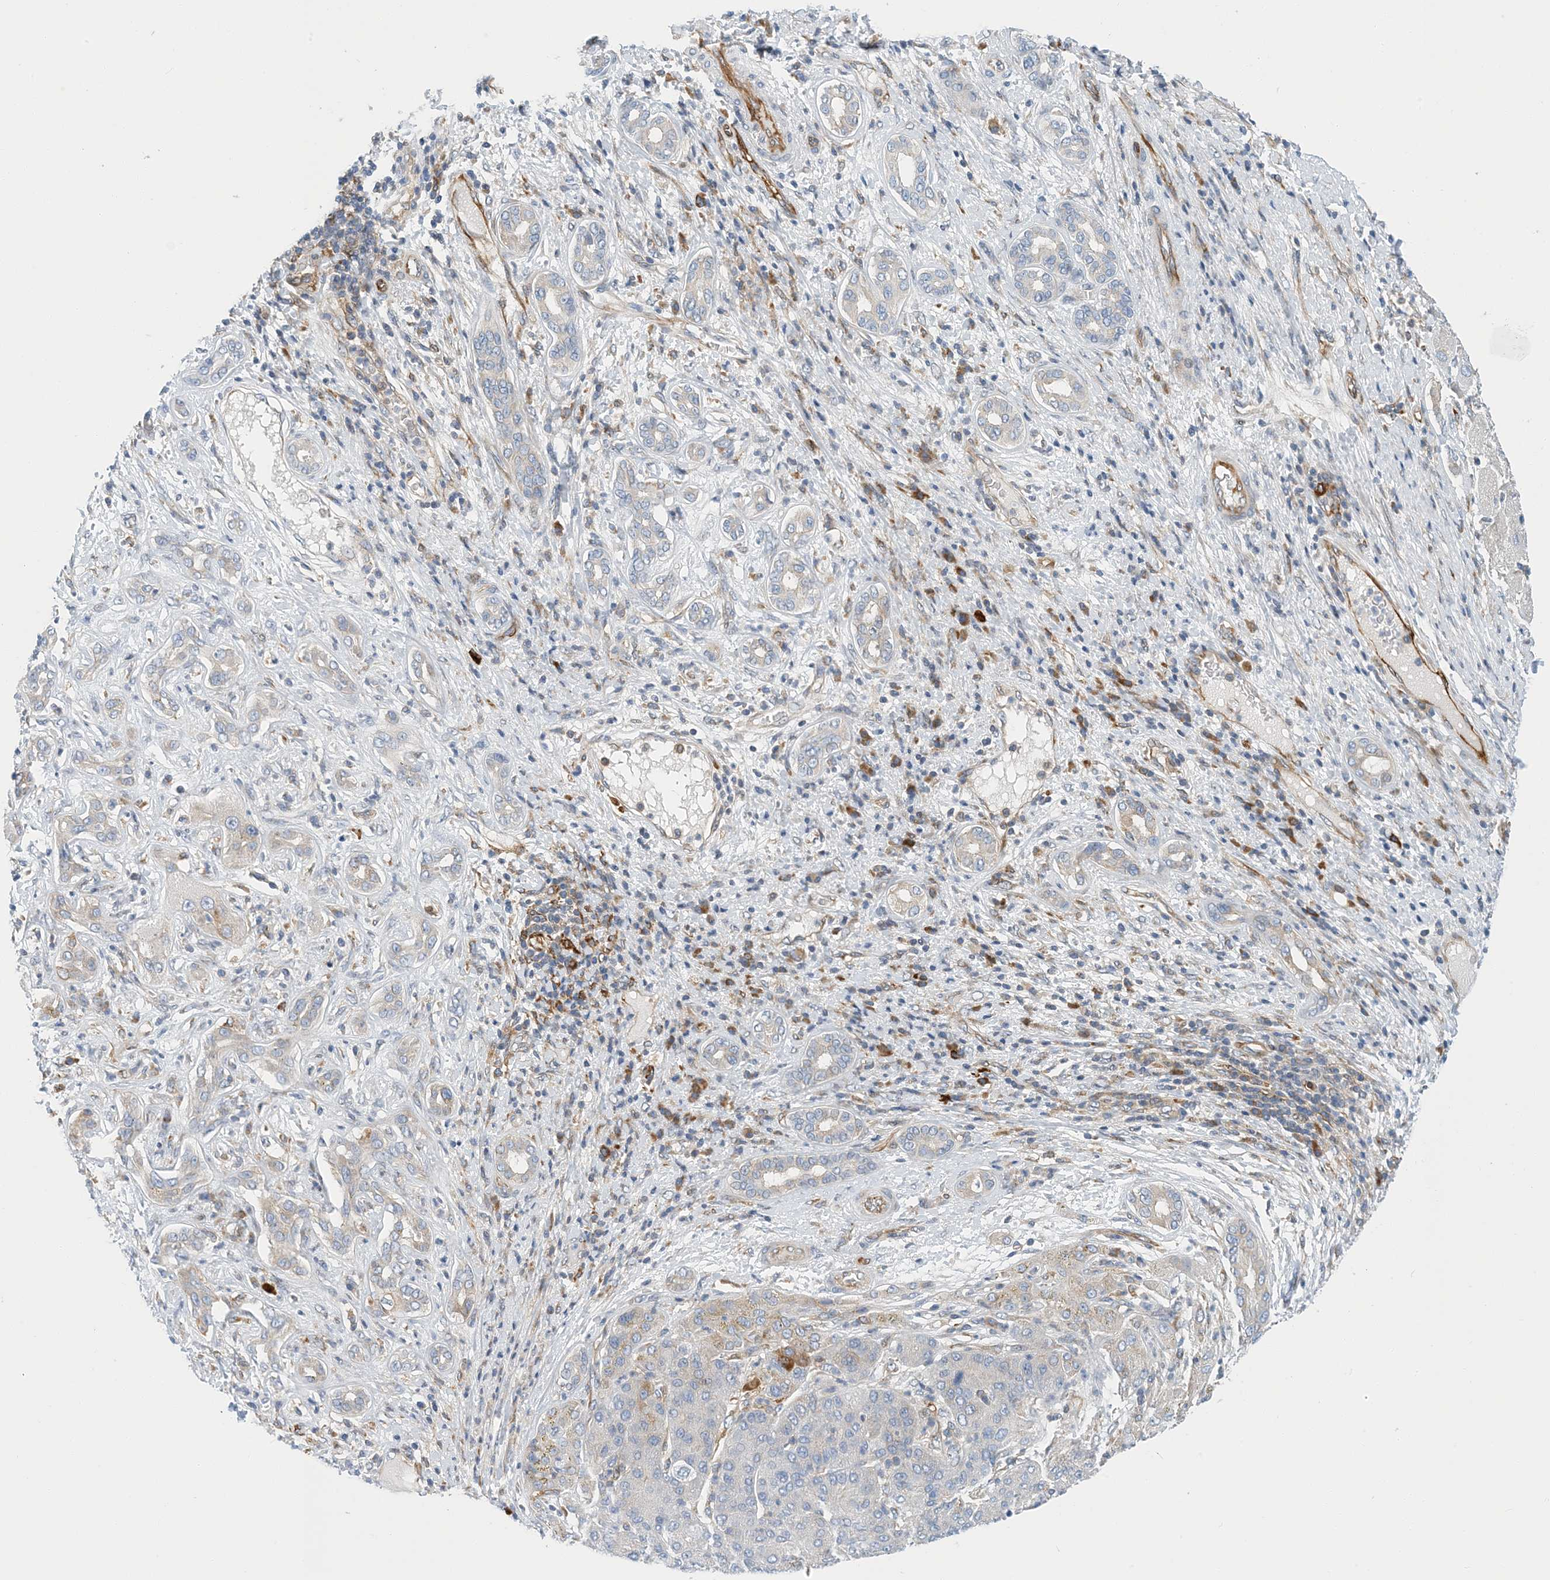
{"staining": {"intensity": "negative", "quantity": "none", "location": "none"}, "tissue": "liver cancer", "cell_type": "Tumor cells", "image_type": "cancer", "snomed": [{"axis": "morphology", "description": "Carcinoma, Hepatocellular, NOS"}, {"axis": "topography", "description": "Liver"}], "caption": "The micrograph displays no significant expression in tumor cells of hepatocellular carcinoma (liver).", "gene": "PCDHA2", "patient": {"sex": "male", "age": 65}}